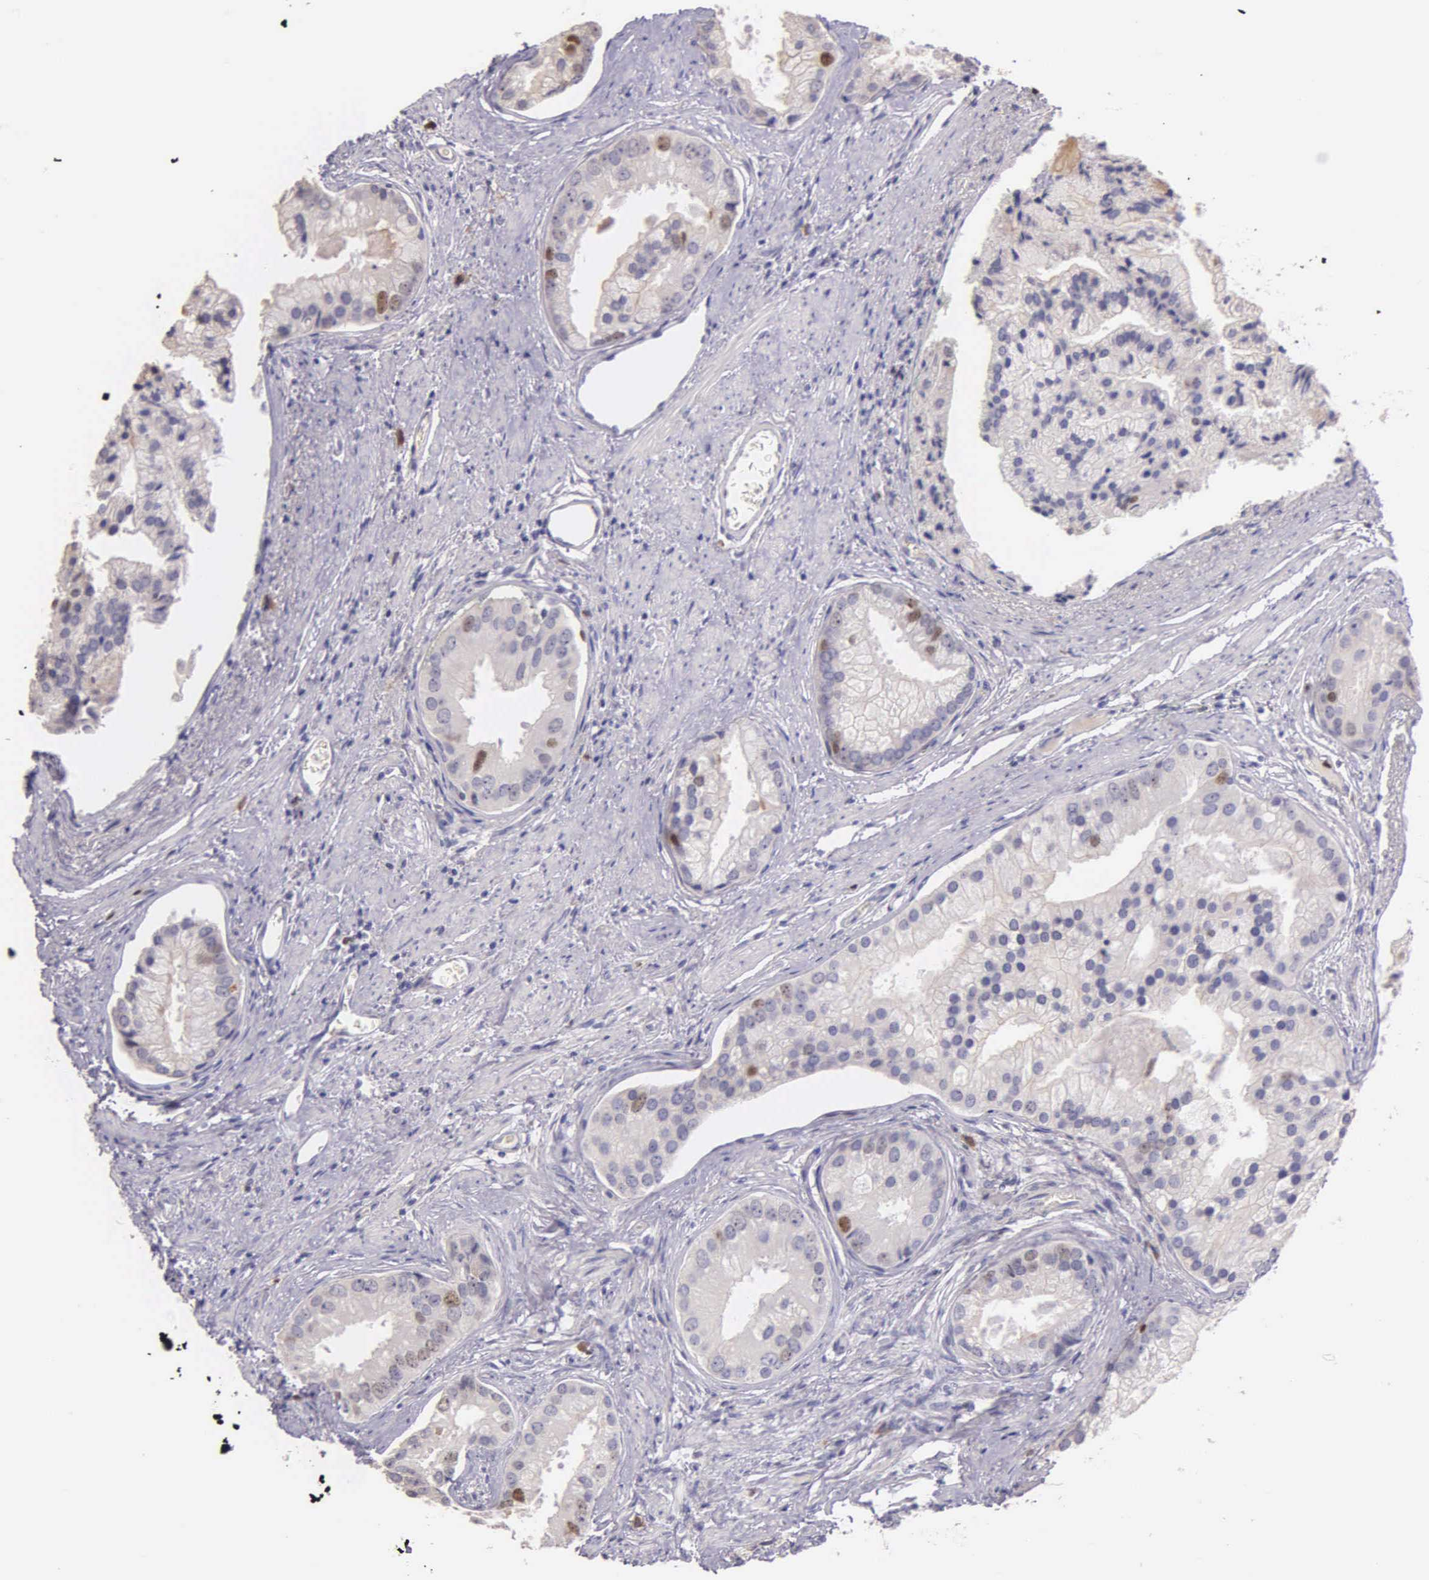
{"staining": {"intensity": "moderate", "quantity": "<25%", "location": "nuclear"}, "tissue": "prostate cancer", "cell_type": "Tumor cells", "image_type": "cancer", "snomed": [{"axis": "morphology", "description": "Adenocarcinoma, Low grade"}, {"axis": "topography", "description": "Prostate"}], "caption": "Adenocarcinoma (low-grade) (prostate) stained with a brown dye displays moderate nuclear positive positivity in about <25% of tumor cells.", "gene": "MCM5", "patient": {"sex": "male", "age": 71}}